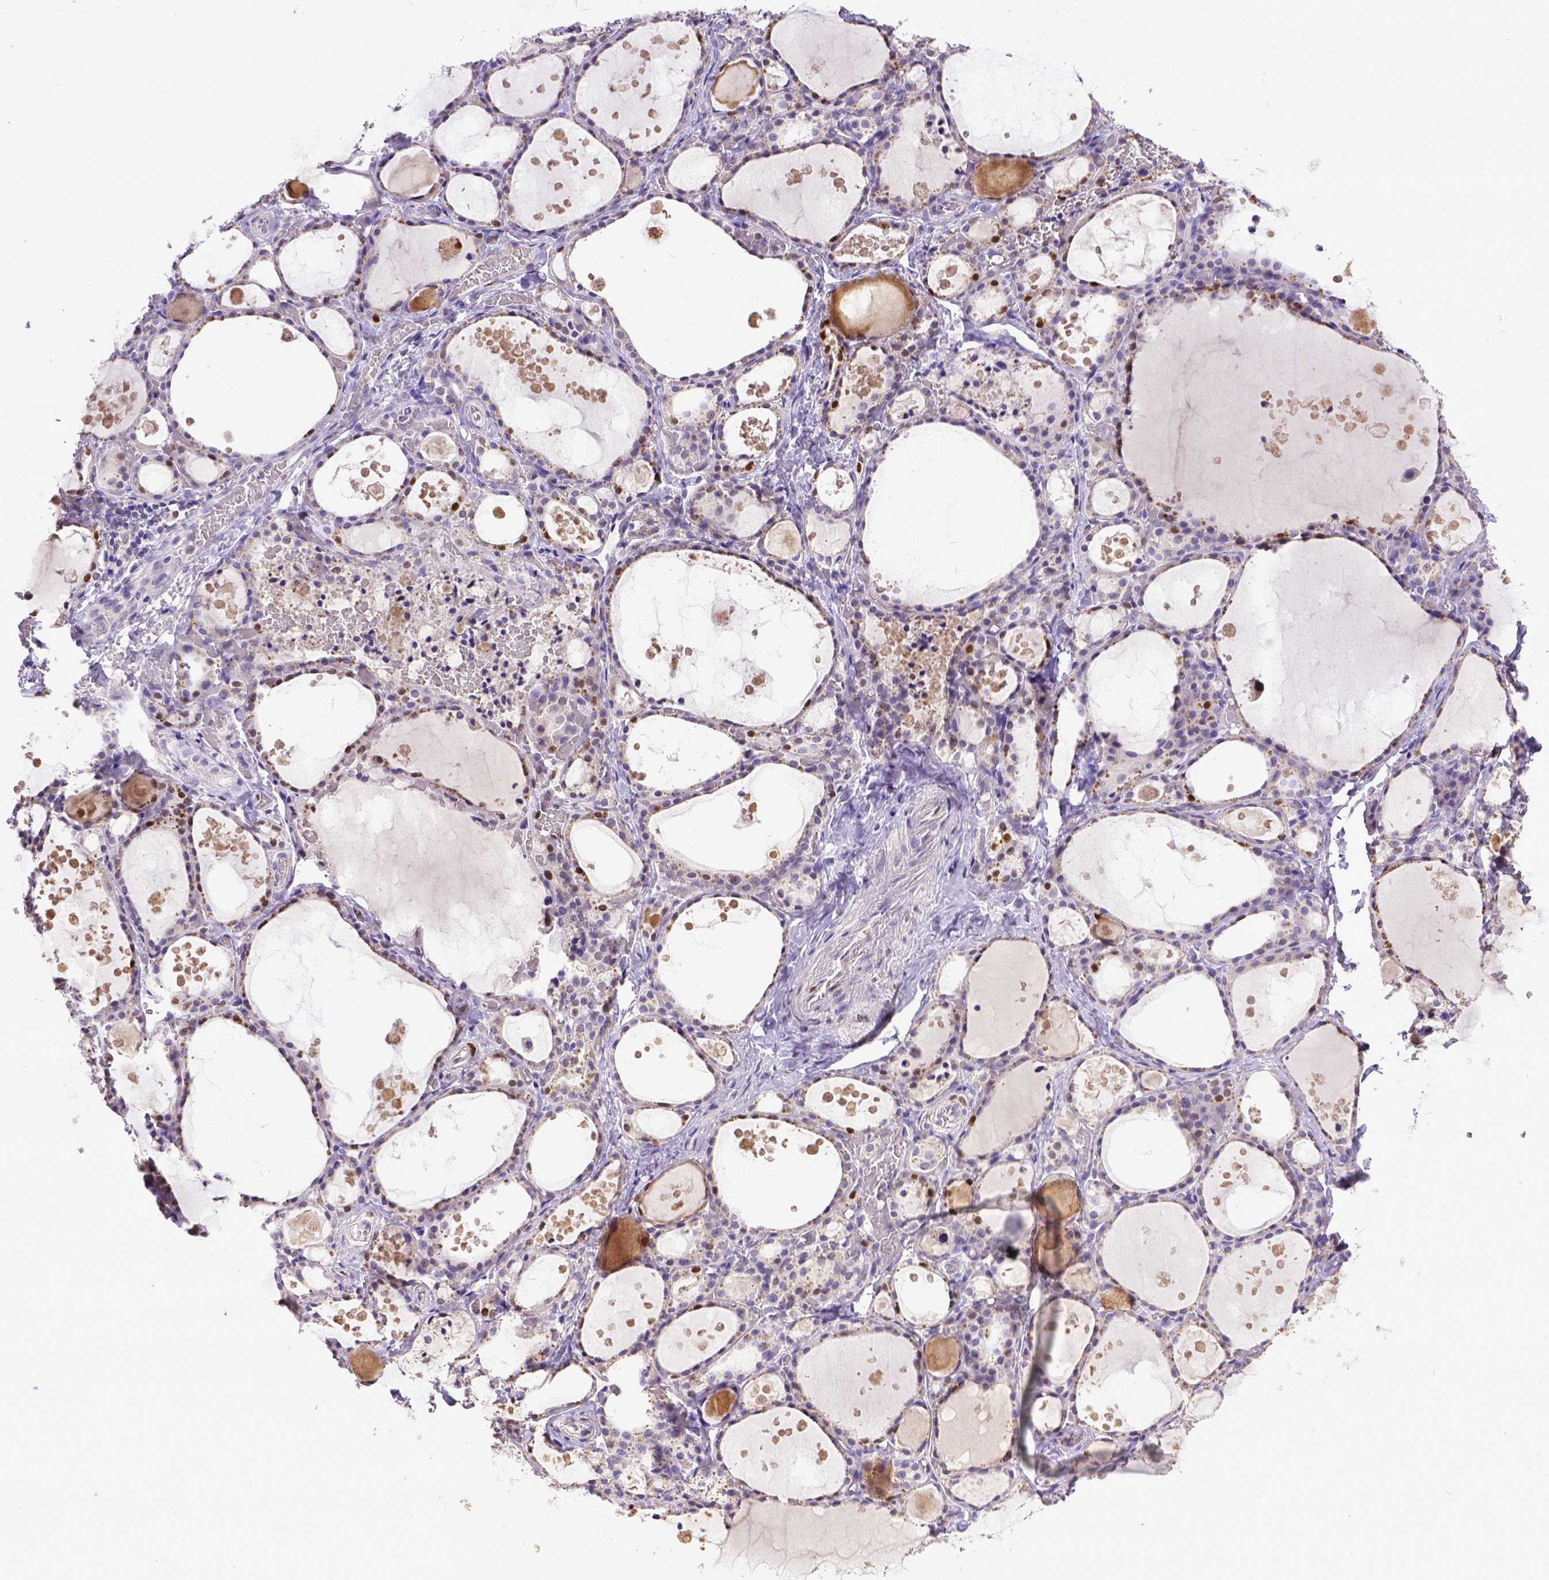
{"staining": {"intensity": "strong", "quantity": "<25%", "location": "nuclear"}, "tissue": "thyroid gland", "cell_type": "Glandular cells", "image_type": "normal", "snomed": [{"axis": "morphology", "description": "Normal tissue, NOS"}, {"axis": "topography", "description": "Thyroid gland"}], "caption": "Immunohistochemistry image of unremarkable human thyroid gland stained for a protein (brown), which exhibits medium levels of strong nuclear staining in about <25% of glandular cells.", "gene": "CDKN1A", "patient": {"sex": "male", "age": 68}}